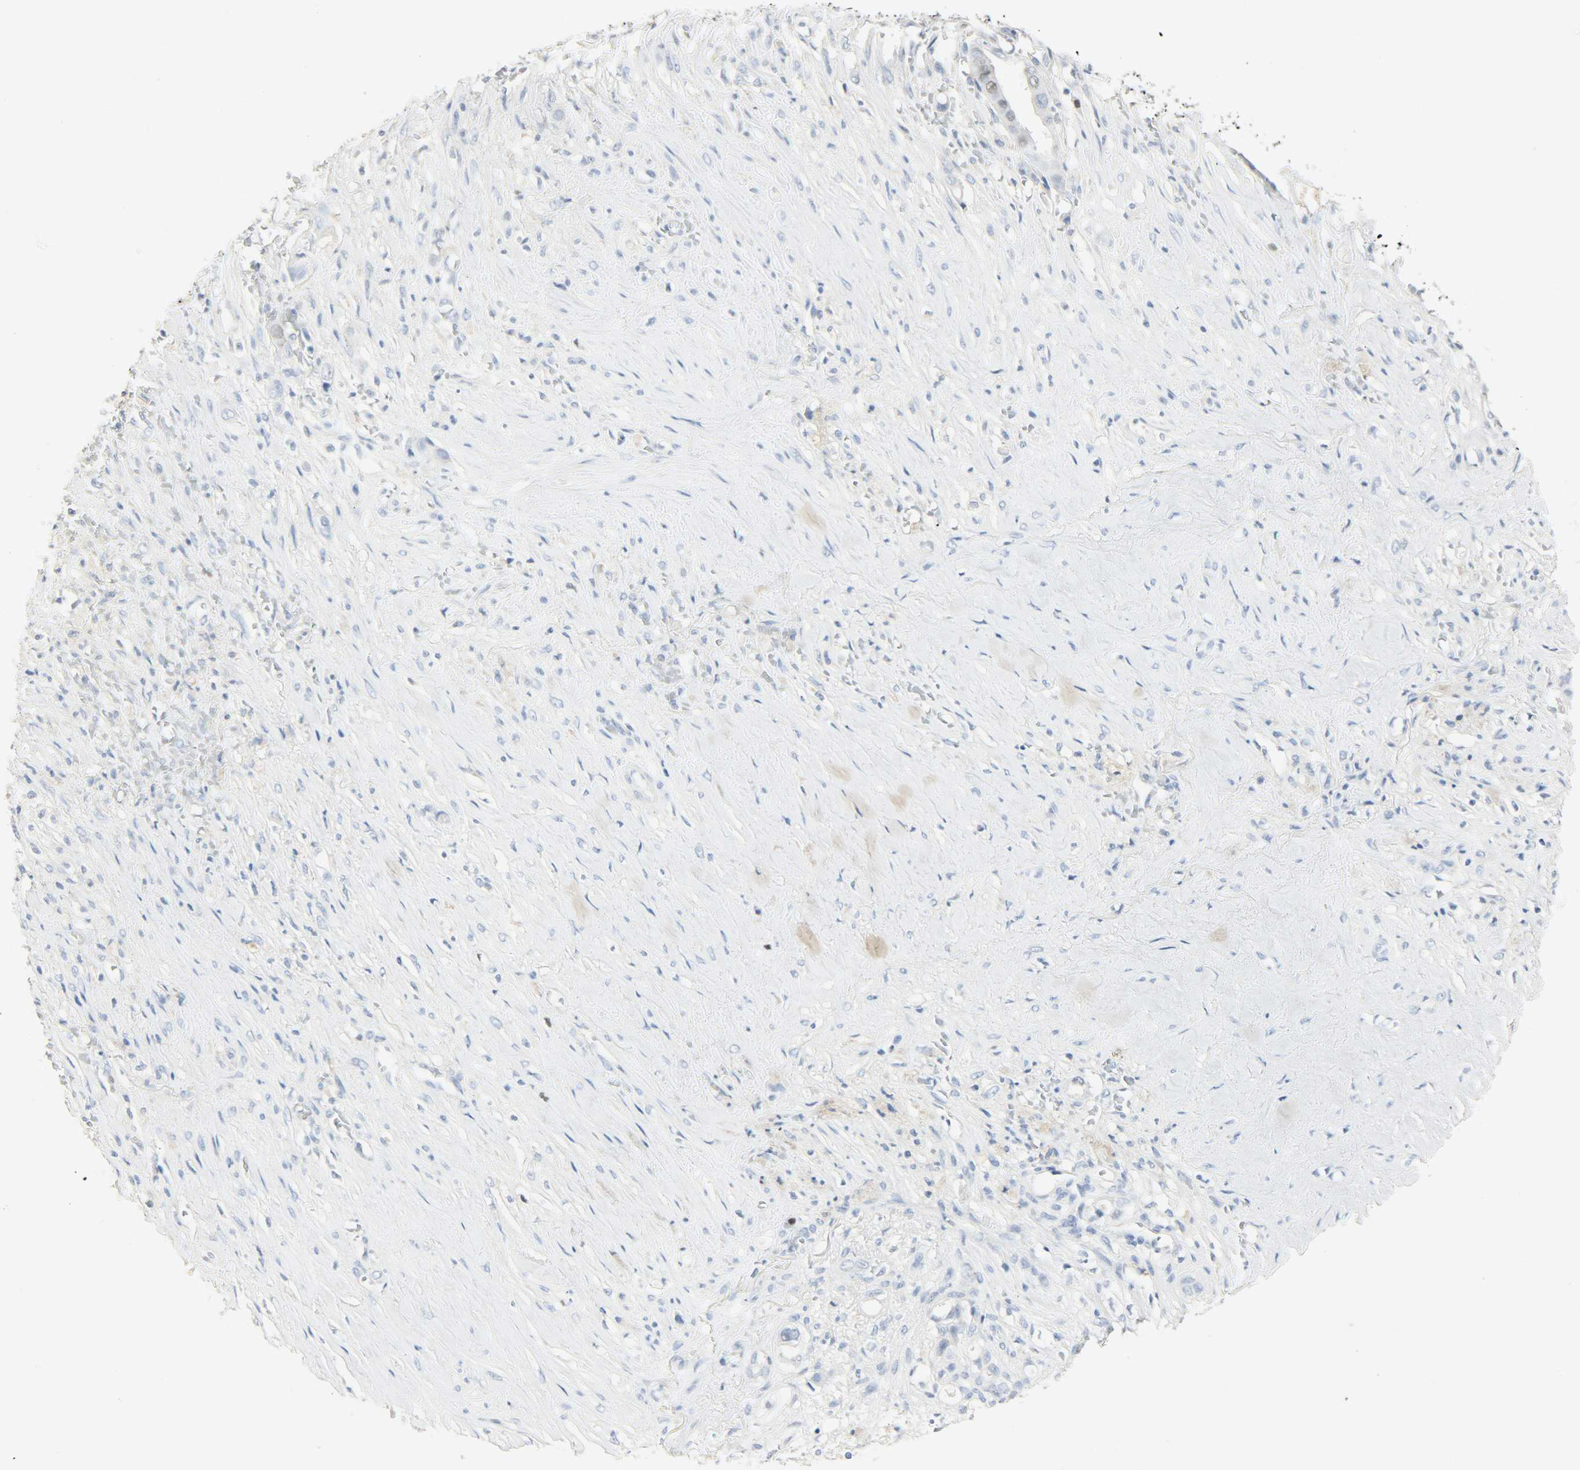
{"staining": {"intensity": "negative", "quantity": "none", "location": "none"}, "tissue": "liver cancer", "cell_type": "Tumor cells", "image_type": "cancer", "snomed": [{"axis": "morphology", "description": "Cholangiocarcinoma"}, {"axis": "topography", "description": "Liver"}], "caption": "This is a micrograph of immunohistochemistry (IHC) staining of cholangiocarcinoma (liver), which shows no positivity in tumor cells.", "gene": "HELLS", "patient": {"sex": "female", "age": 70}}